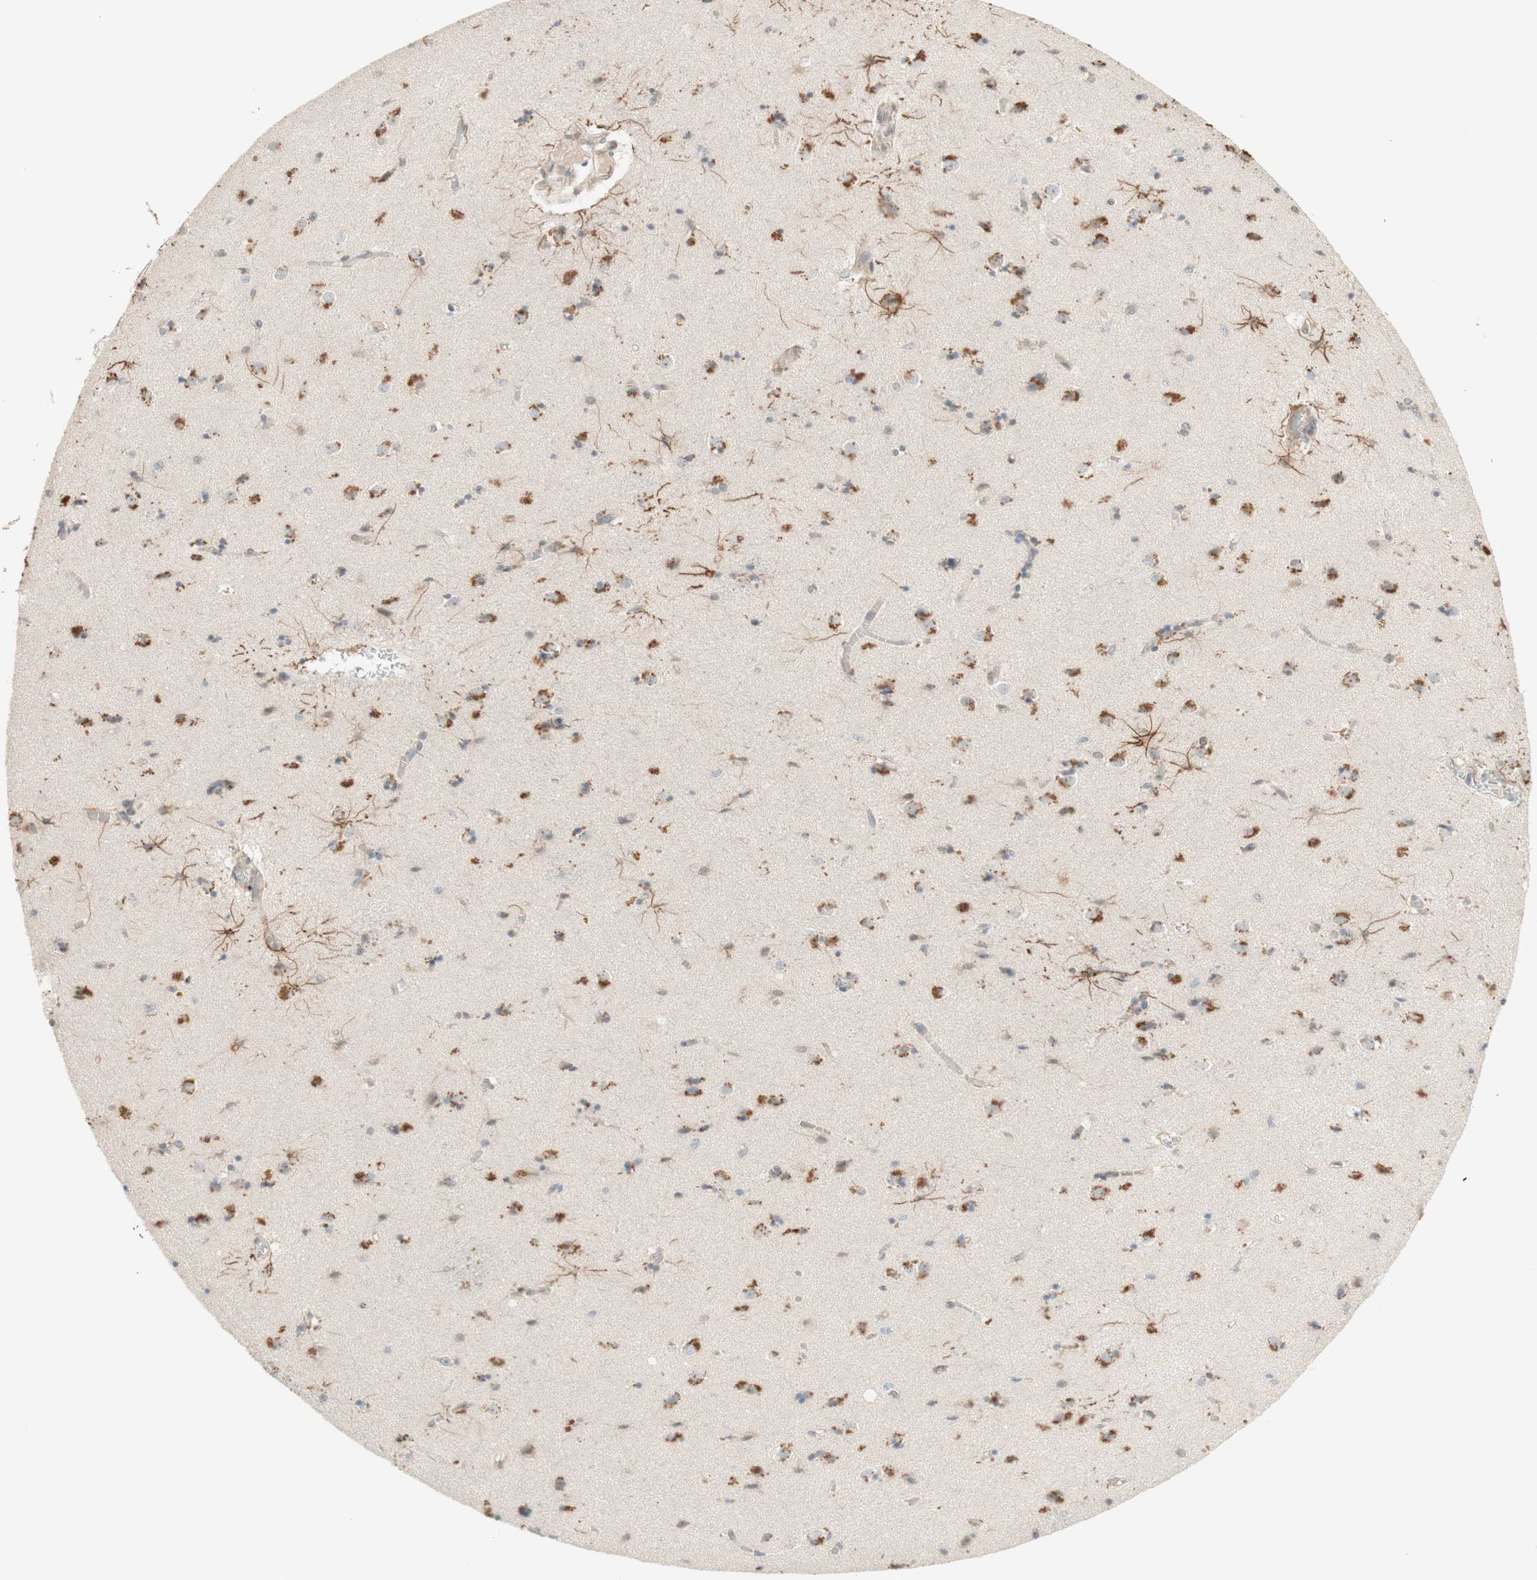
{"staining": {"intensity": "strong", "quantity": "<25%", "location": "cytoplasmic/membranous"}, "tissue": "caudate", "cell_type": "Glial cells", "image_type": "normal", "snomed": [{"axis": "morphology", "description": "Normal tissue, NOS"}, {"axis": "topography", "description": "Lateral ventricle wall"}], "caption": "The histopathology image shows a brown stain indicating the presence of a protein in the cytoplasmic/membranous of glial cells in caudate. Using DAB (3,3'-diaminobenzidine) (brown) and hematoxylin (blue) stains, captured at high magnification using brightfield microscopy.", "gene": "PLCD4", "patient": {"sex": "female", "age": 54}}